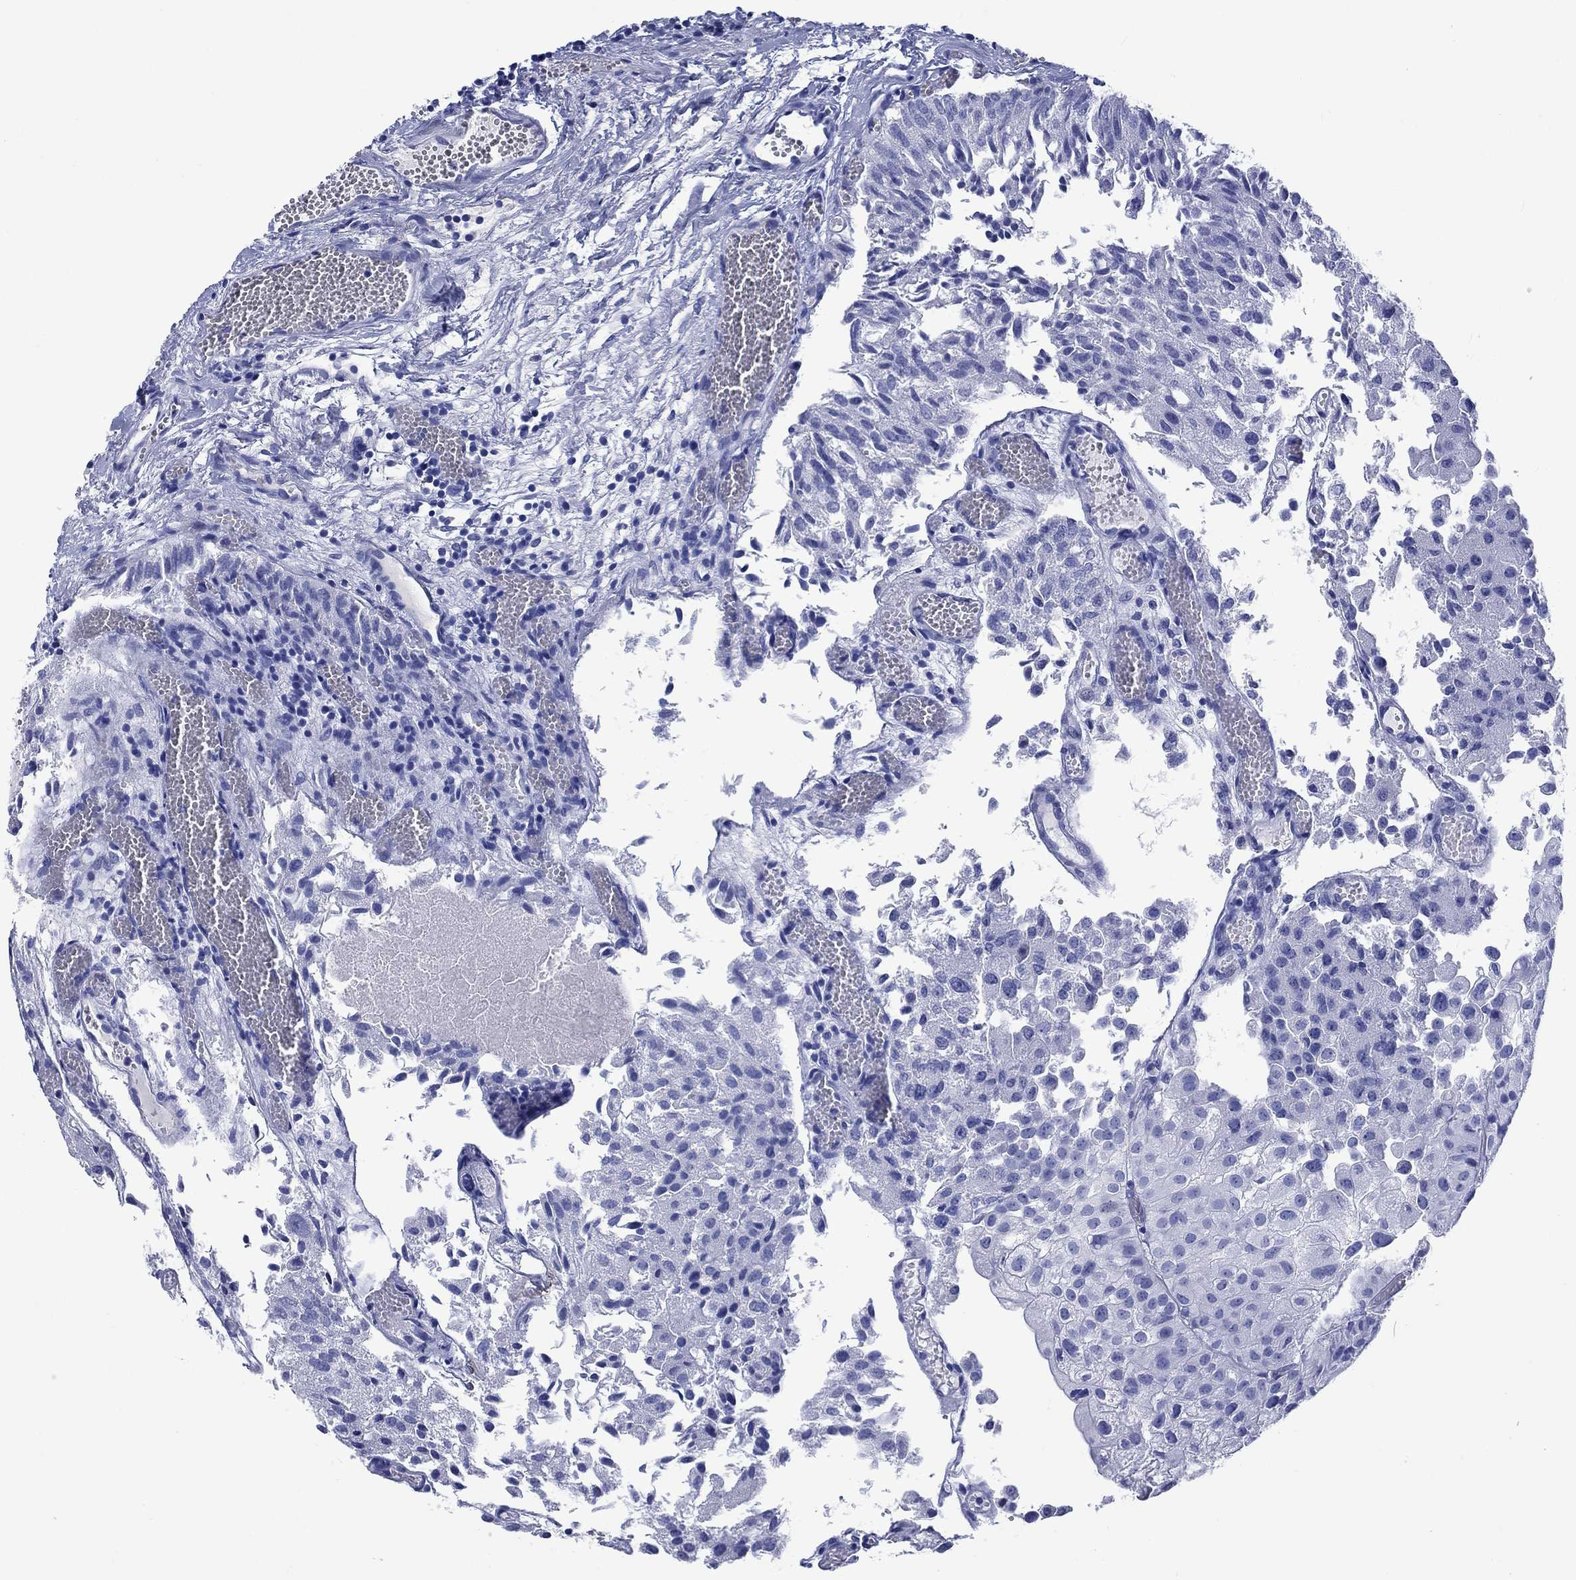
{"staining": {"intensity": "negative", "quantity": "none", "location": "none"}, "tissue": "urothelial cancer", "cell_type": "Tumor cells", "image_type": "cancer", "snomed": [{"axis": "morphology", "description": "Urothelial carcinoma, Low grade"}, {"axis": "topography", "description": "Urinary bladder"}], "caption": "Immunohistochemistry image of urothelial carcinoma (low-grade) stained for a protein (brown), which displays no expression in tumor cells.", "gene": "CACNG3", "patient": {"sex": "female", "age": 78}}